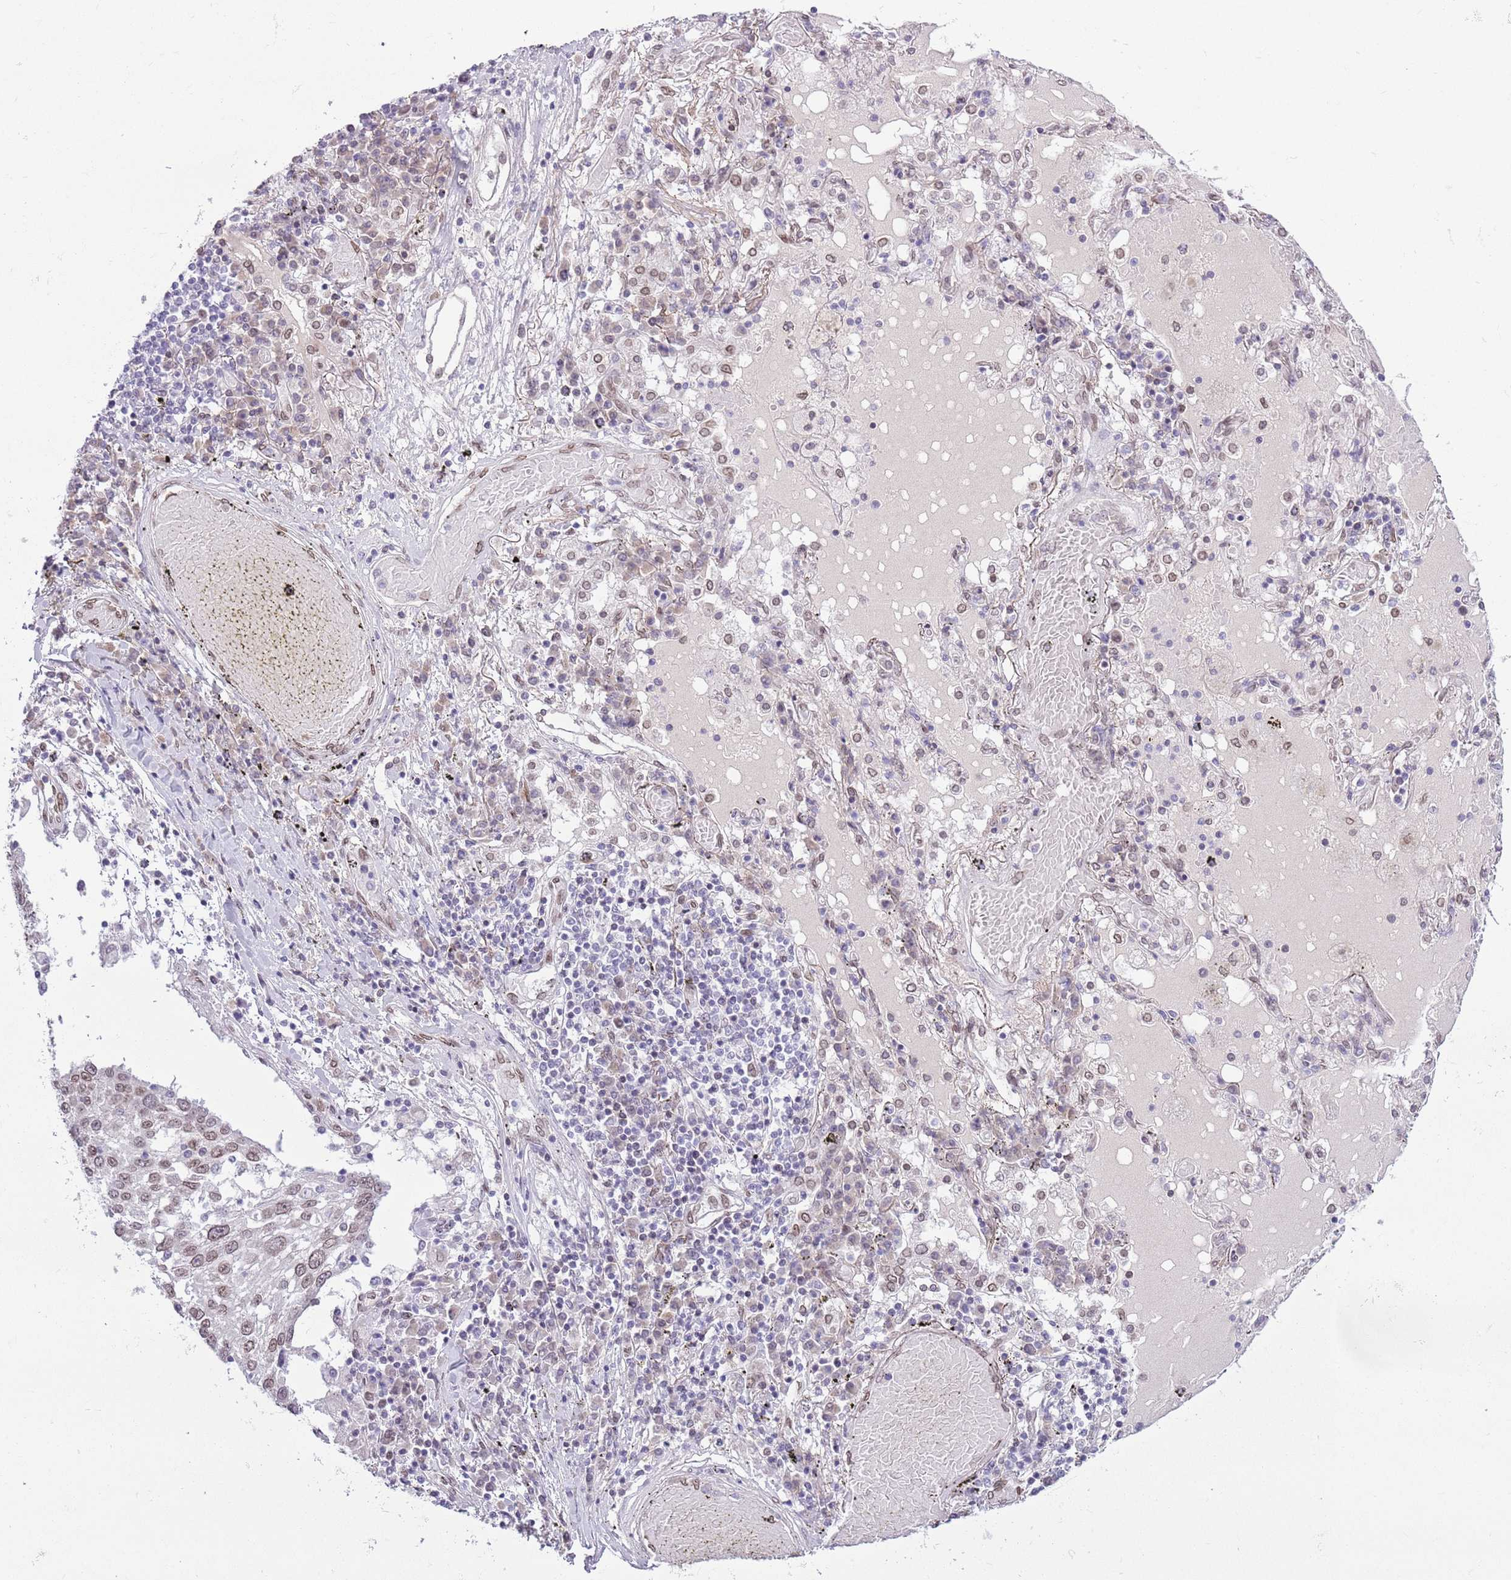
{"staining": {"intensity": "weak", "quantity": ">75%", "location": "cytoplasmic/membranous,nuclear"}, "tissue": "lung cancer", "cell_type": "Tumor cells", "image_type": "cancer", "snomed": [{"axis": "morphology", "description": "Squamous cell carcinoma, NOS"}, {"axis": "topography", "description": "Lung"}], "caption": "This histopathology image displays IHC staining of lung squamous cell carcinoma, with low weak cytoplasmic/membranous and nuclear positivity in approximately >75% of tumor cells.", "gene": "ZGLP1", "patient": {"sex": "male", "age": 65}}